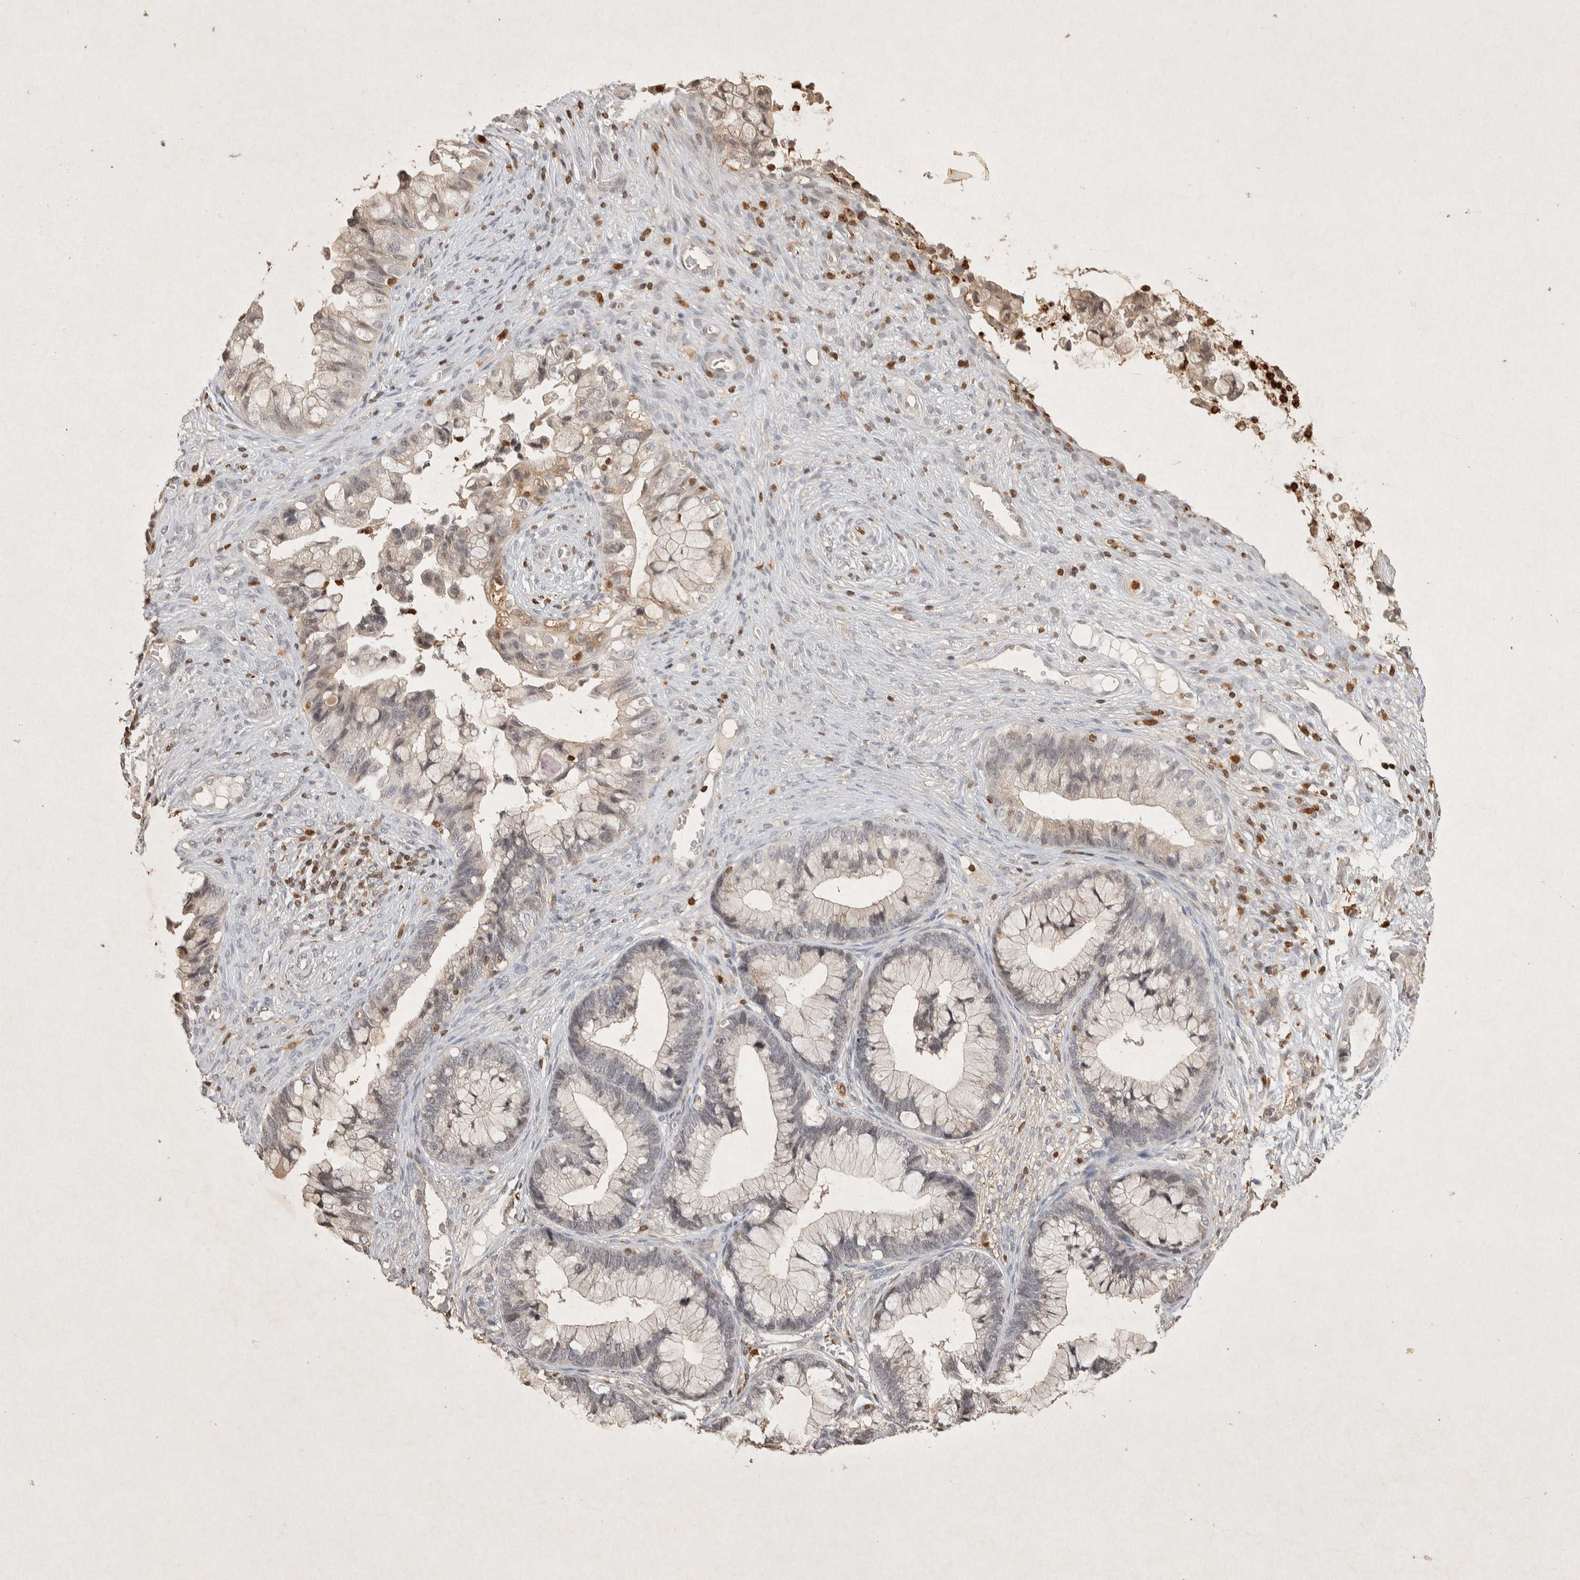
{"staining": {"intensity": "negative", "quantity": "none", "location": "none"}, "tissue": "cervical cancer", "cell_type": "Tumor cells", "image_type": "cancer", "snomed": [{"axis": "morphology", "description": "Adenocarcinoma, NOS"}, {"axis": "topography", "description": "Cervix"}], "caption": "High power microscopy histopathology image of an immunohistochemistry histopathology image of adenocarcinoma (cervical), revealing no significant positivity in tumor cells.", "gene": "RAC2", "patient": {"sex": "female", "age": 44}}